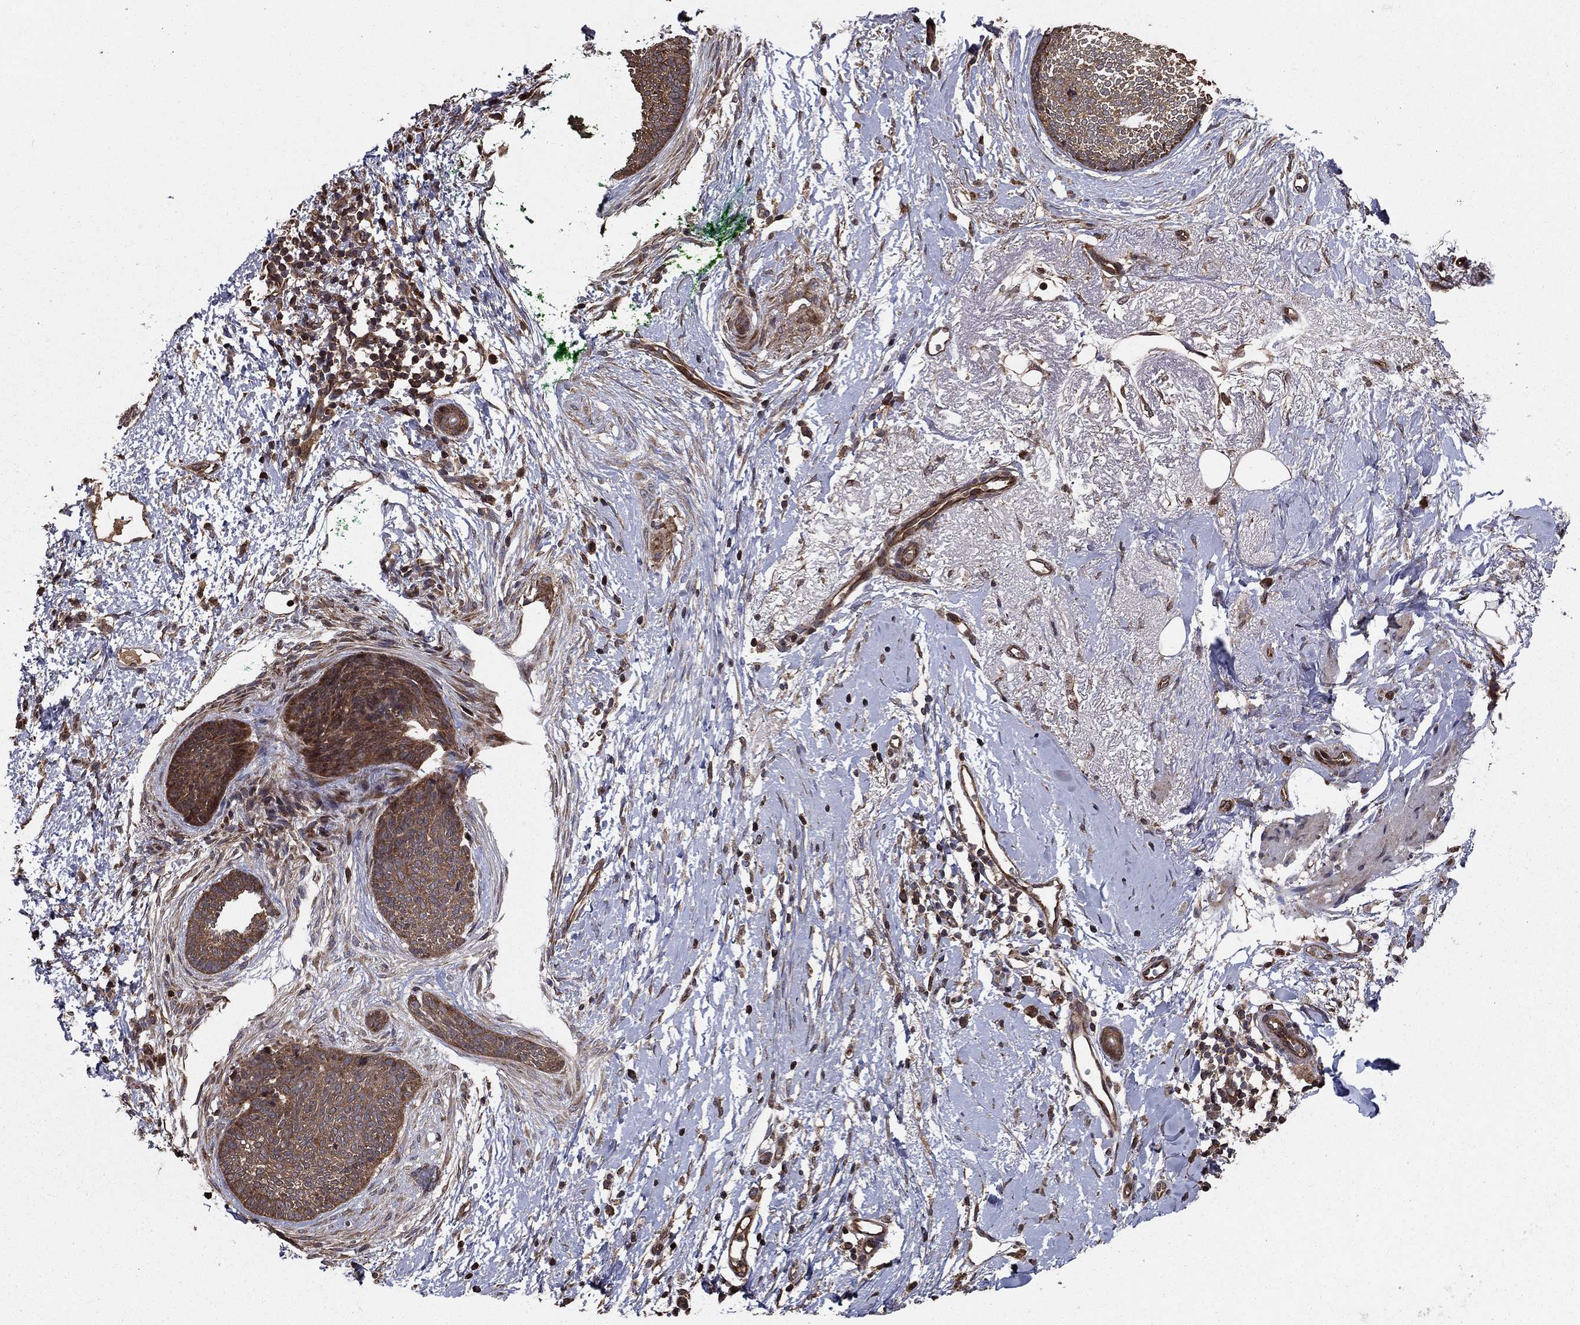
{"staining": {"intensity": "moderate", "quantity": ">75%", "location": "cytoplasmic/membranous"}, "tissue": "skin cancer", "cell_type": "Tumor cells", "image_type": "cancer", "snomed": [{"axis": "morphology", "description": "Basal cell carcinoma"}, {"axis": "topography", "description": "Skin"}], "caption": "The immunohistochemical stain highlights moderate cytoplasmic/membranous positivity in tumor cells of skin basal cell carcinoma tissue.", "gene": "BABAM2", "patient": {"sex": "female", "age": 65}}